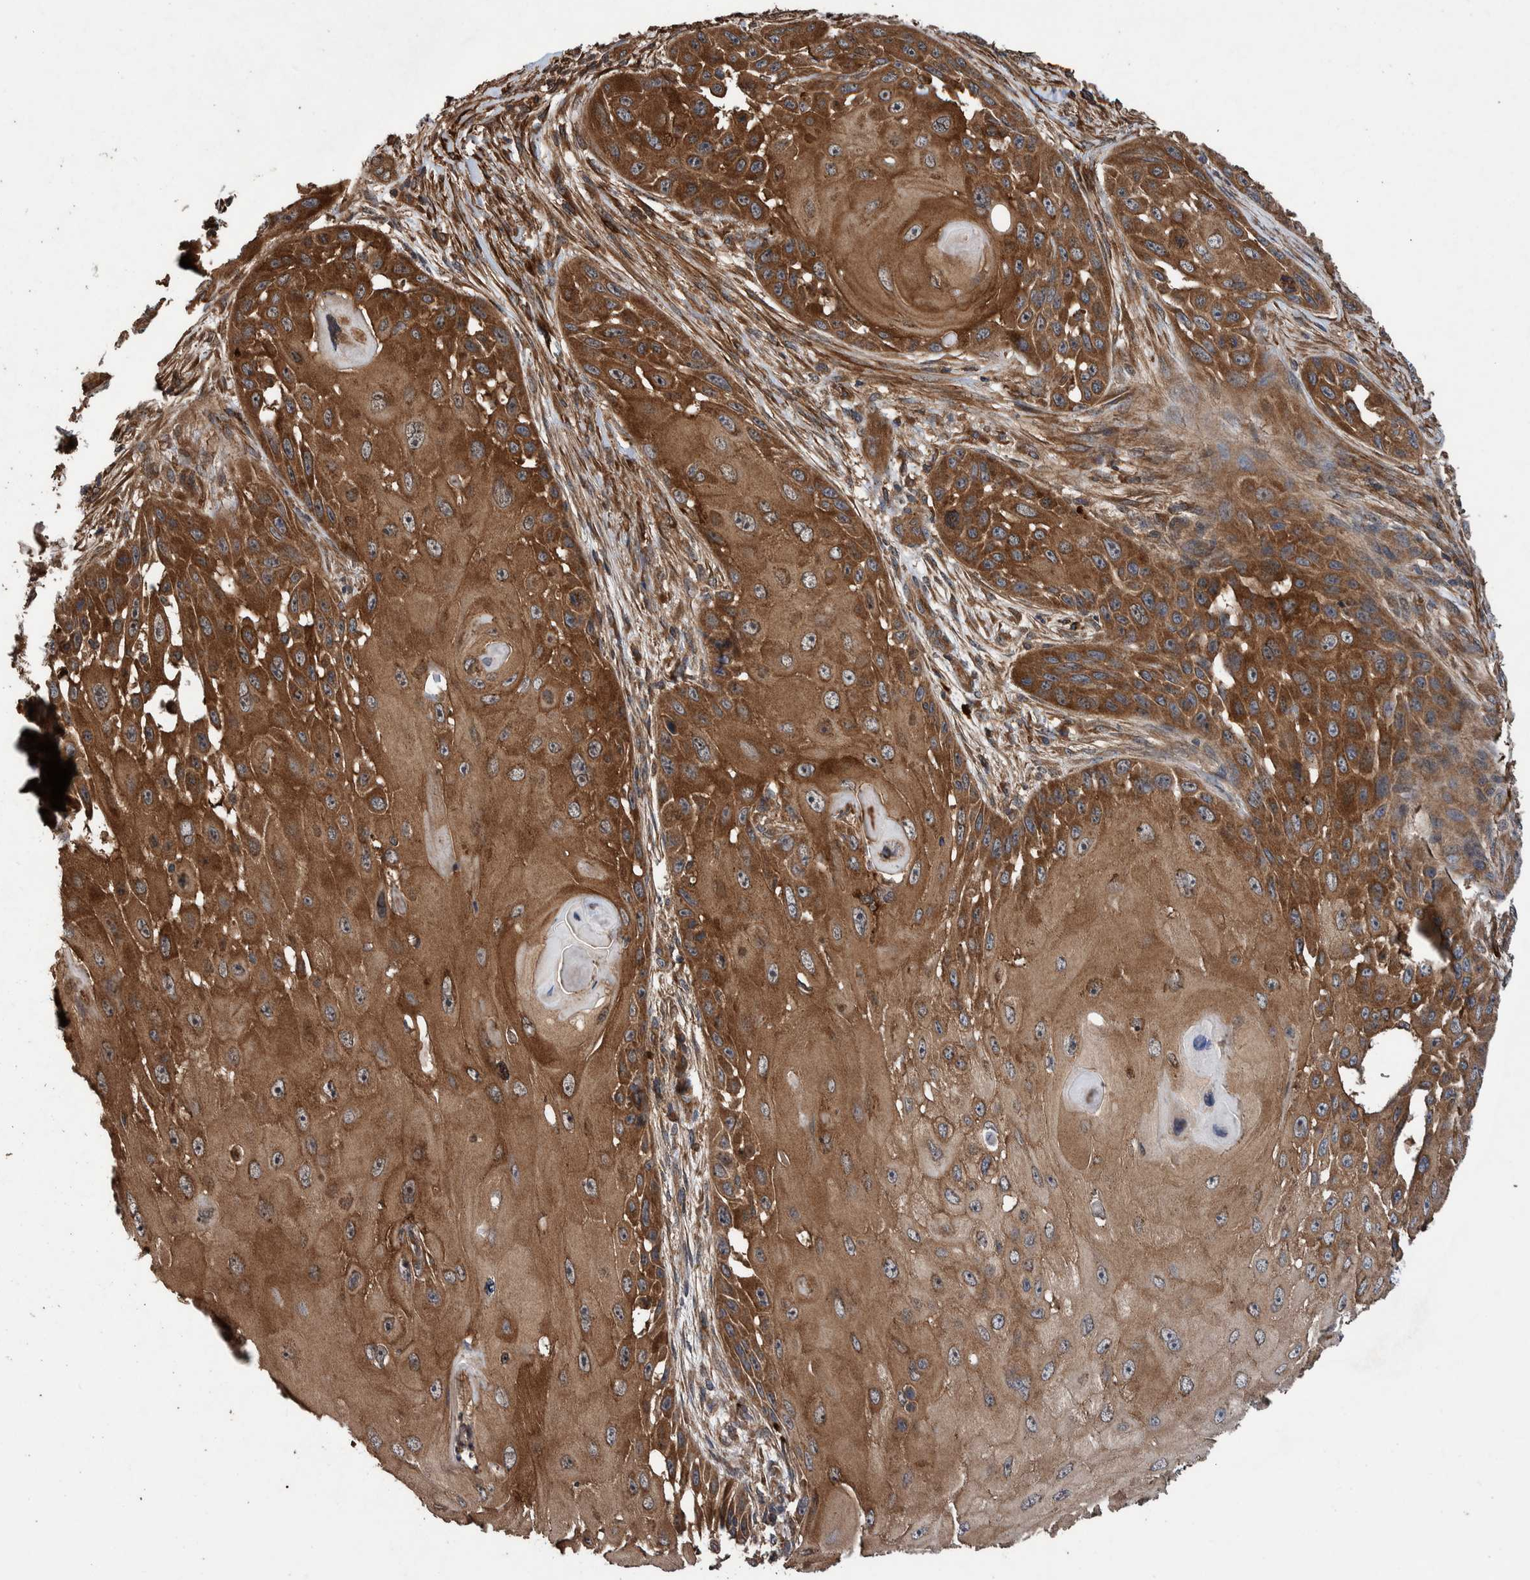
{"staining": {"intensity": "strong", "quantity": ">75%", "location": "cytoplasmic/membranous"}, "tissue": "skin cancer", "cell_type": "Tumor cells", "image_type": "cancer", "snomed": [{"axis": "morphology", "description": "Squamous cell carcinoma, NOS"}, {"axis": "topography", "description": "Skin"}], "caption": "A micrograph of human skin cancer stained for a protein exhibits strong cytoplasmic/membranous brown staining in tumor cells.", "gene": "TRIM16", "patient": {"sex": "female", "age": 44}}